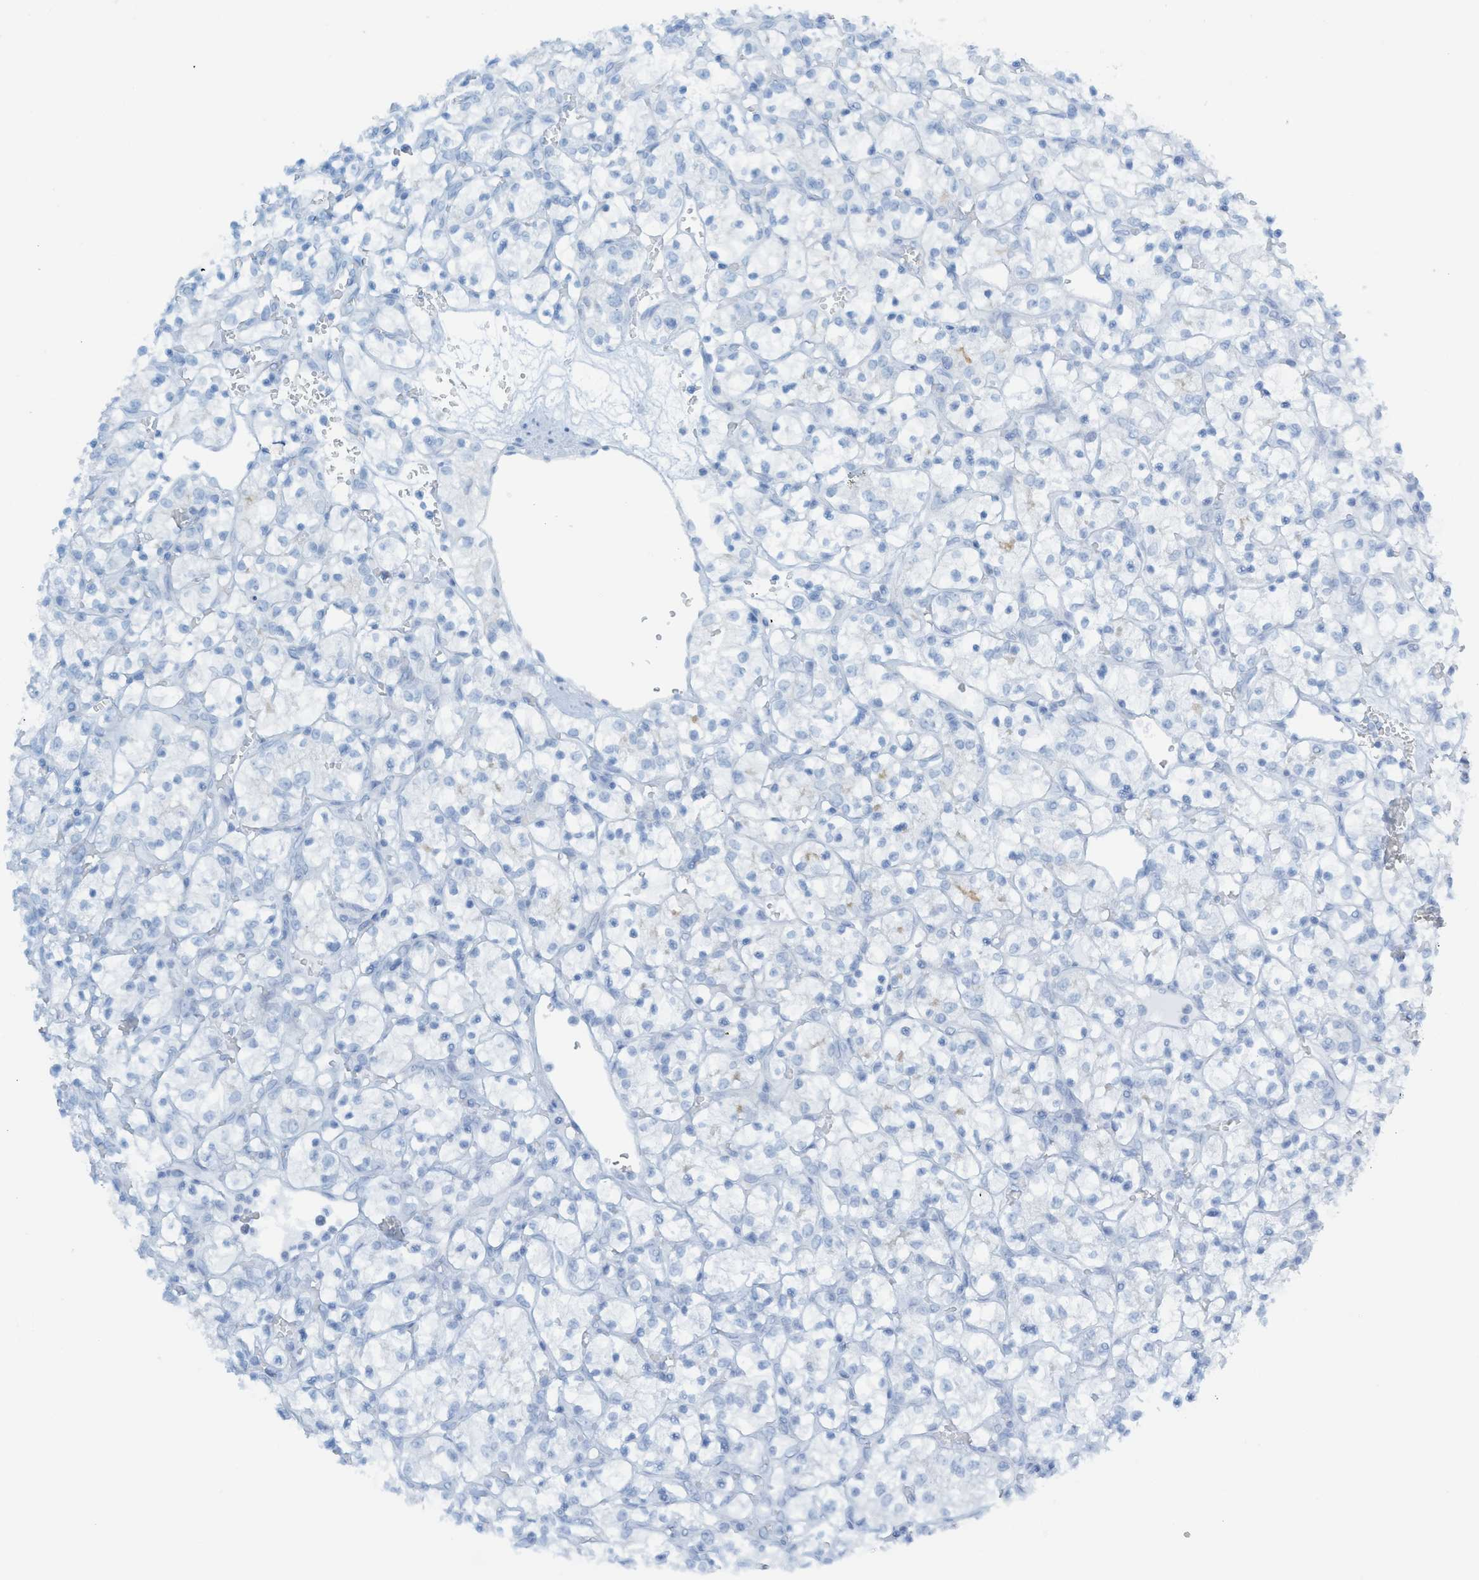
{"staining": {"intensity": "negative", "quantity": "none", "location": "none"}, "tissue": "renal cancer", "cell_type": "Tumor cells", "image_type": "cancer", "snomed": [{"axis": "morphology", "description": "Adenocarcinoma, NOS"}, {"axis": "topography", "description": "Kidney"}], "caption": "High magnification brightfield microscopy of renal adenocarcinoma stained with DAB (3,3'-diaminobenzidine) (brown) and counterstained with hematoxylin (blue): tumor cells show no significant expression. The staining is performed using DAB brown chromogen with nuclei counter-stained in using hematoxylin.", "gene": "C21orf62", "patient": {"sex": "female", "age": 69}}